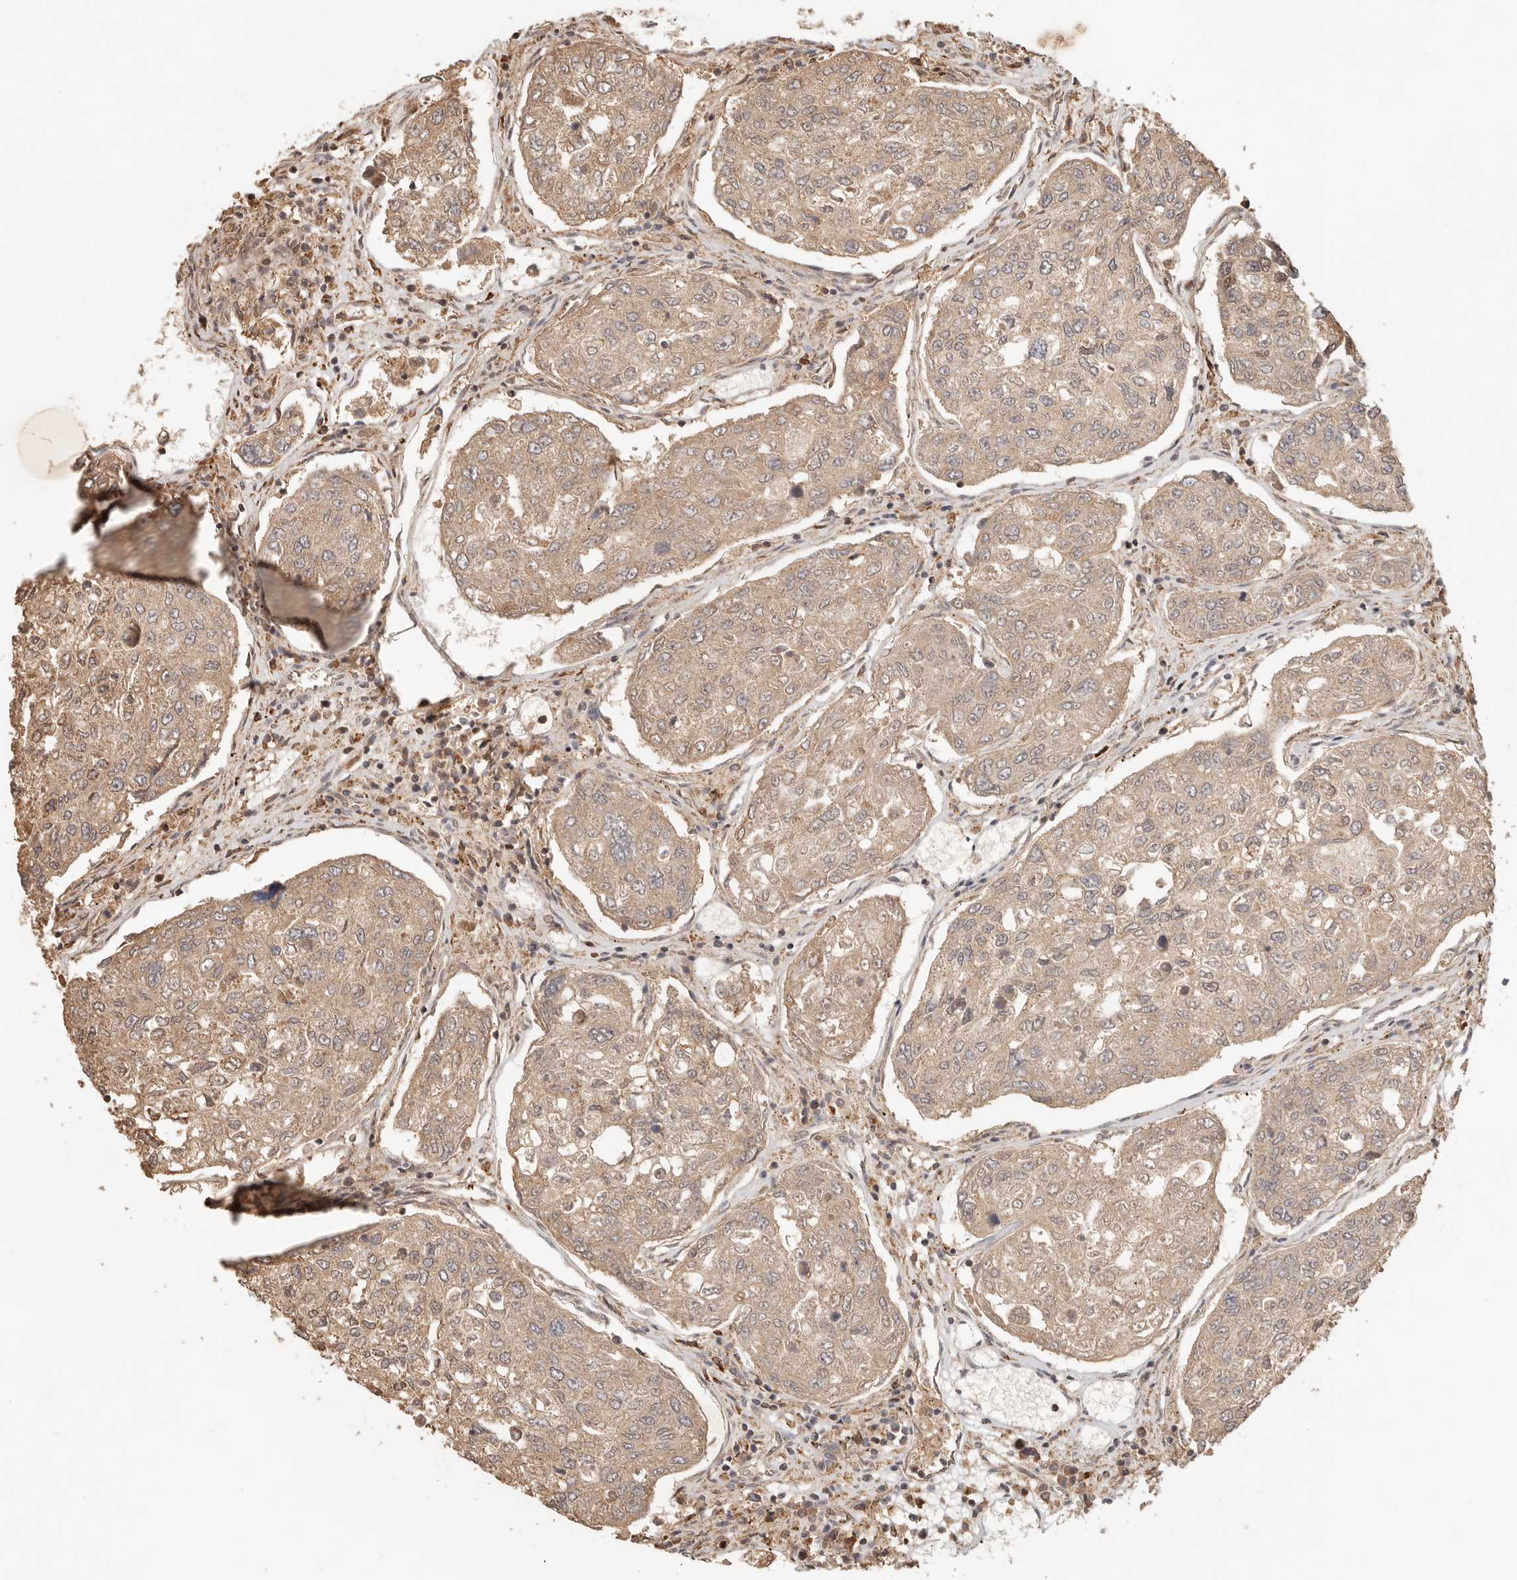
{"staining": {"intensity": "moderate", "quantity": ">75%", "location": "cytoplasmic/membranous,nuclear"}, "tissue": "urothelial cancer", "cell_type": "Tumor cells", "image_type": "cancer", "snomed": [{"axis": "morphology", "description": "Urothelial carcinoma, High grade"}, {"axis": "topography", "description": "Lymph node"}, {"axis": "topography", "description": "Urinary bladder"}], "caption": "Urothelial carcinoma (high-grade) was stained to show a protein in brown. There is medium levels of moderate cytoplasmic/membranous and nuclear staining in approximately >75% of tumor cells.", "gene": "NPAS2", "patient": {"sex": "male", "age": 51}}